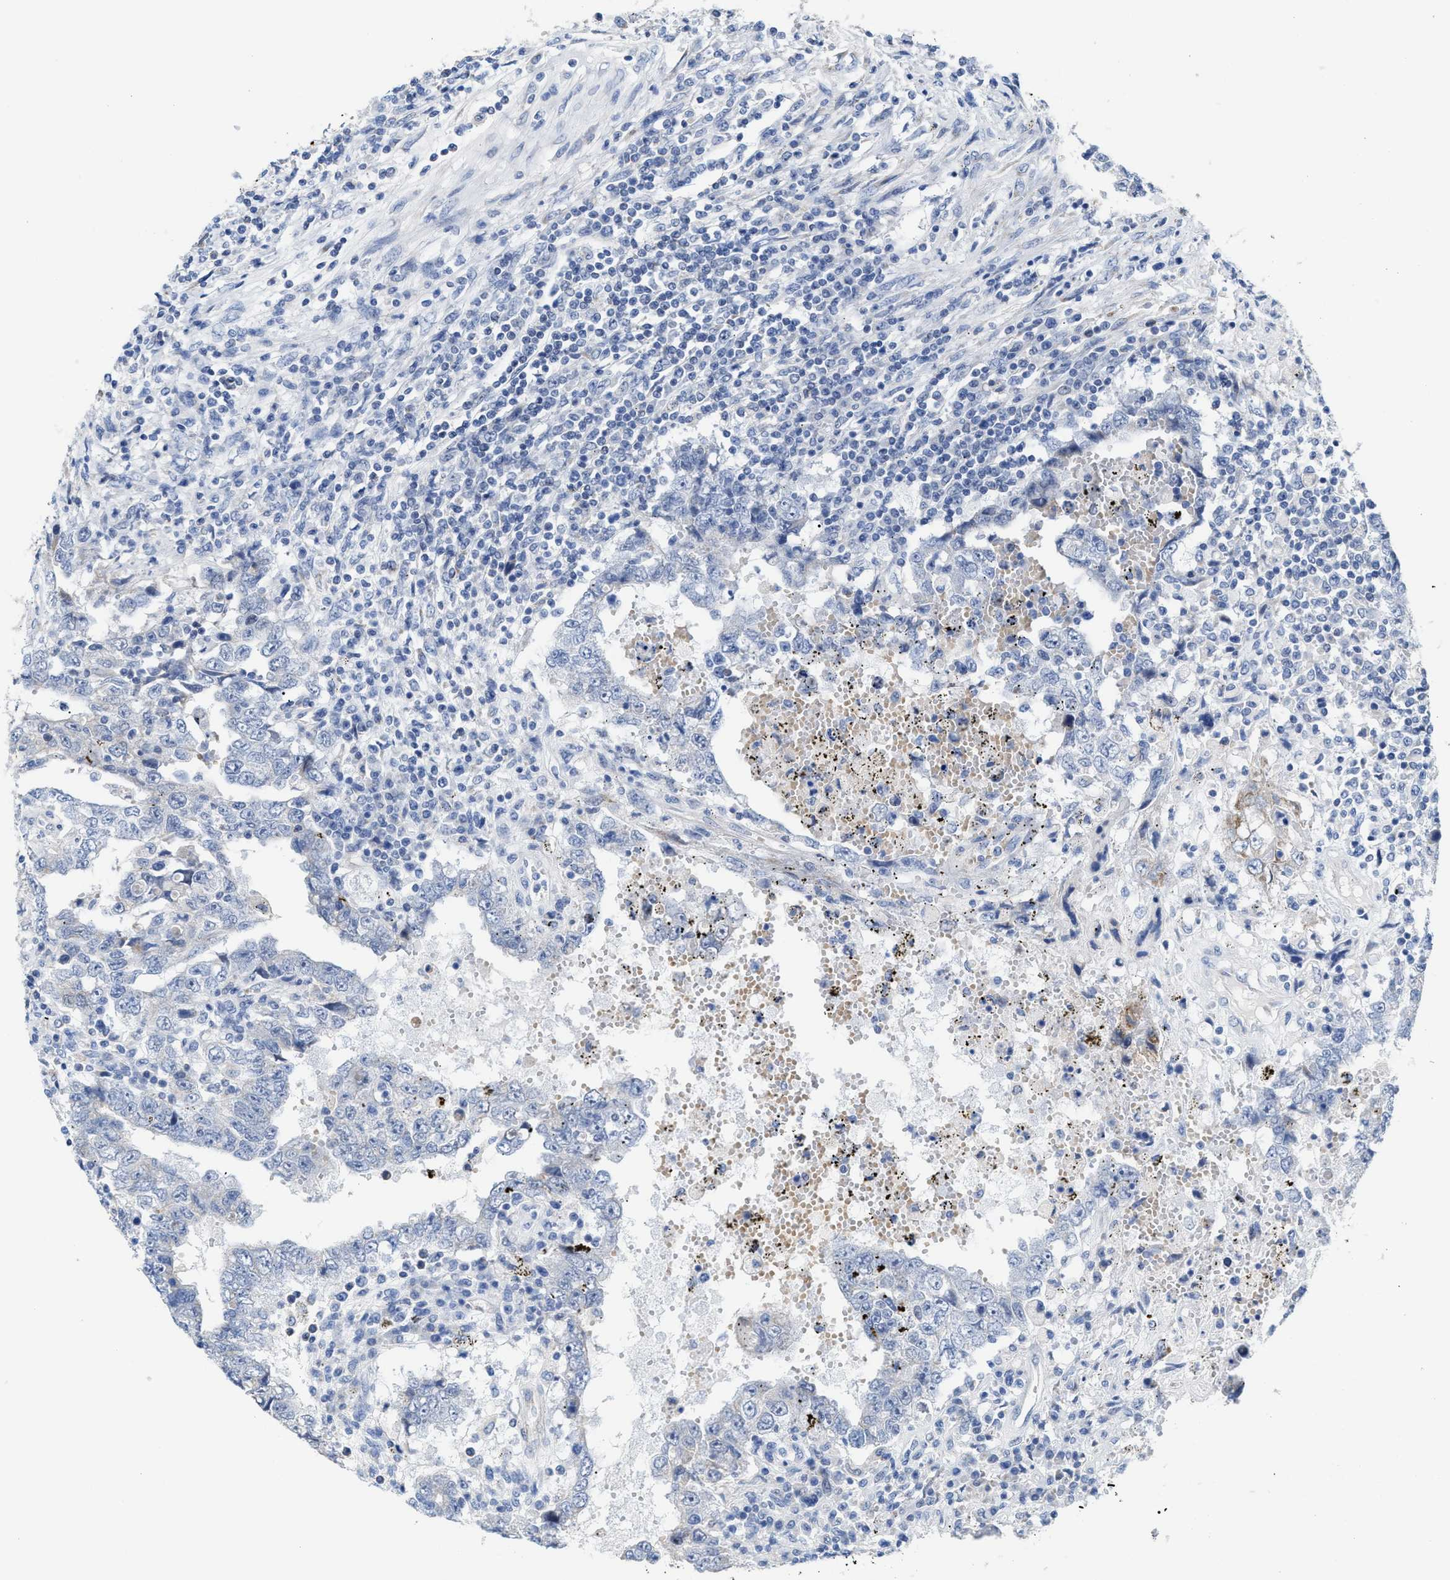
{"staining": {"intensity": "negative", "quantity": "none", "location": "none"}, "tissue": "testis cancer", "cell_type": "Tumor cells", "image_type": "cancer", "snomed": [{"axis": "morphology", "description": "Carcinoma, Embryonal, NOS"}, {"axis": "topography", "description": "Testis"}], "caption": "IHC of testis cancer (embryonal carcinoma) exhibits no positivity in tumor cells.", "gene": "JAG1", "patient": {"sex": "male", "age": 26}}